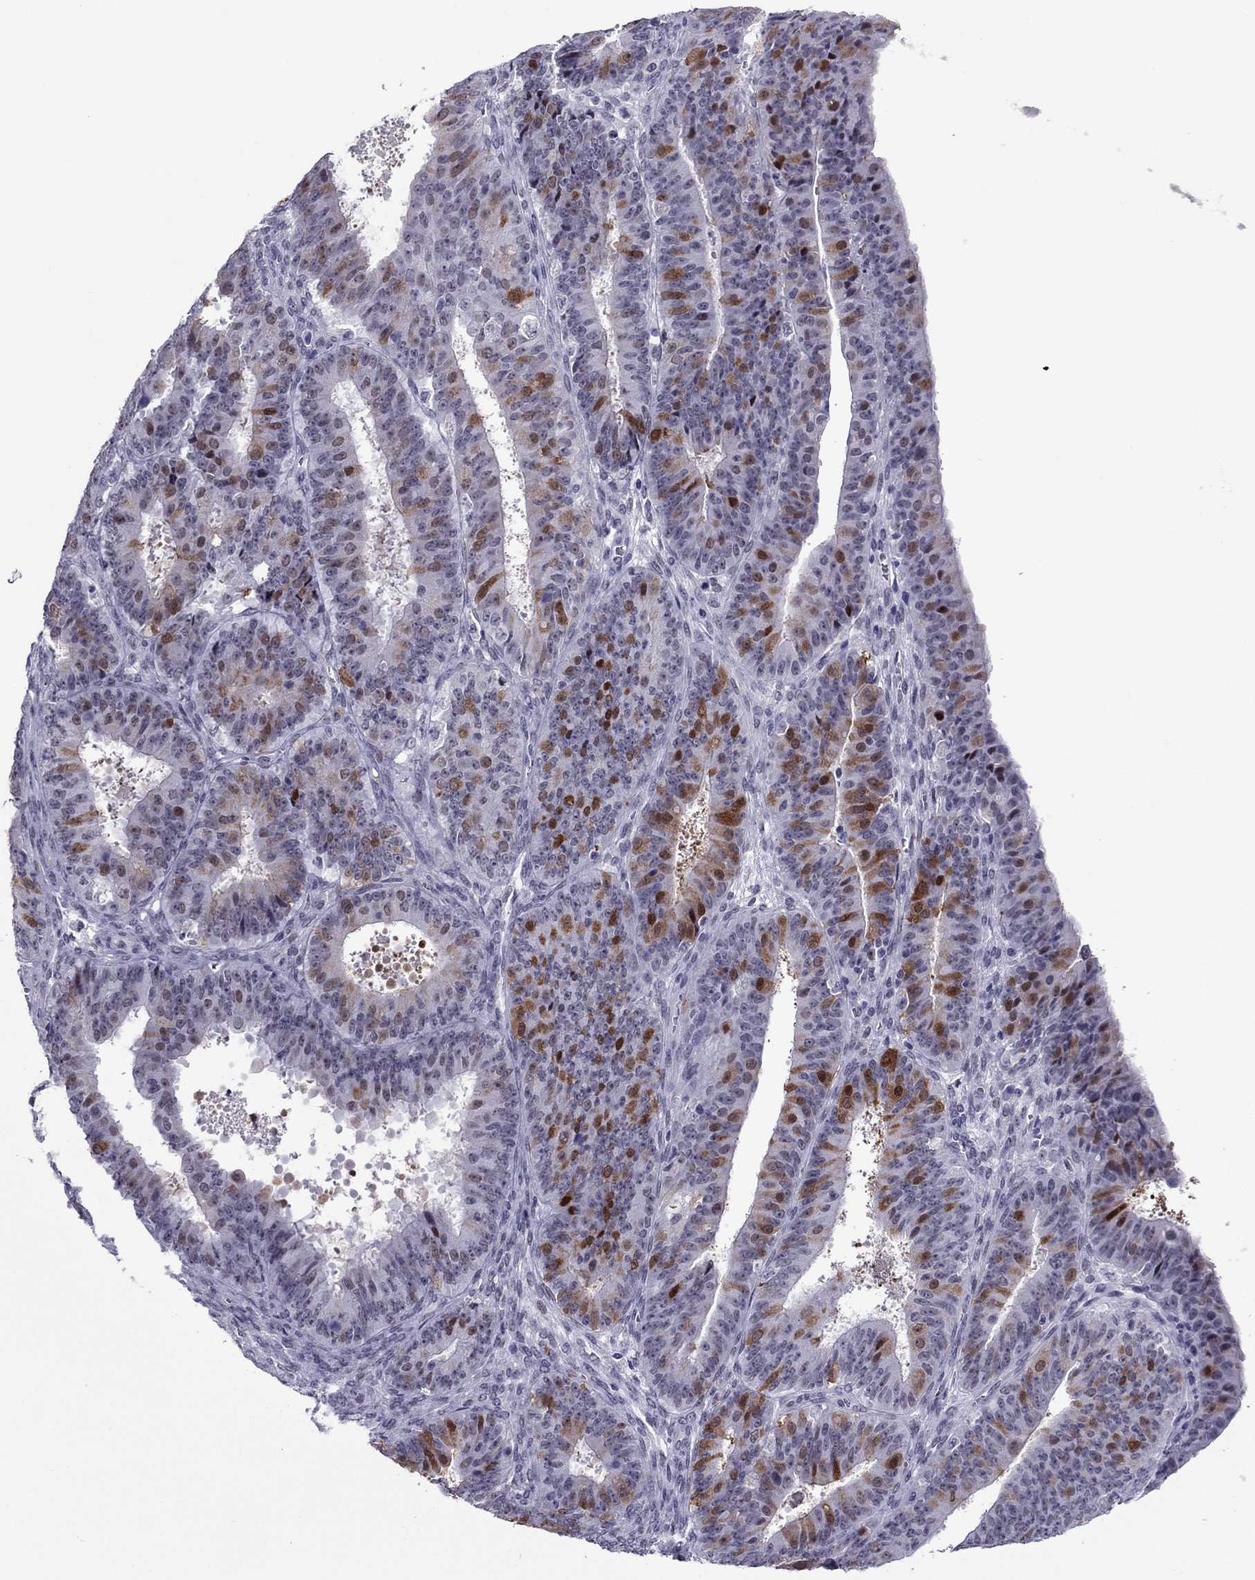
{"staining": {"intensity": "strong", "quantity": "<25%", "location": "cytoplasmic/membranous,nuclear"}, "tissue": "ovarian cancer", "cell_type": "Tumor cells", "image_type": "cancer", "snomed": [{"axis": "morphology", "description": "Carcinoma, endometroid"}, {"axis": "topography", "description": "Ovary"}], "caption": "Ovarian endometroid carcinoma stained with DAB (3,3'-diaminobenzidine) immunohistochemistry (IHC) displays medium levels of strong cytoplasmic/membranous and nuclear positivity in about <25% of tumor cells.", "gene": "MYLK3", "patient": {"sex": "female", "age": 42}}